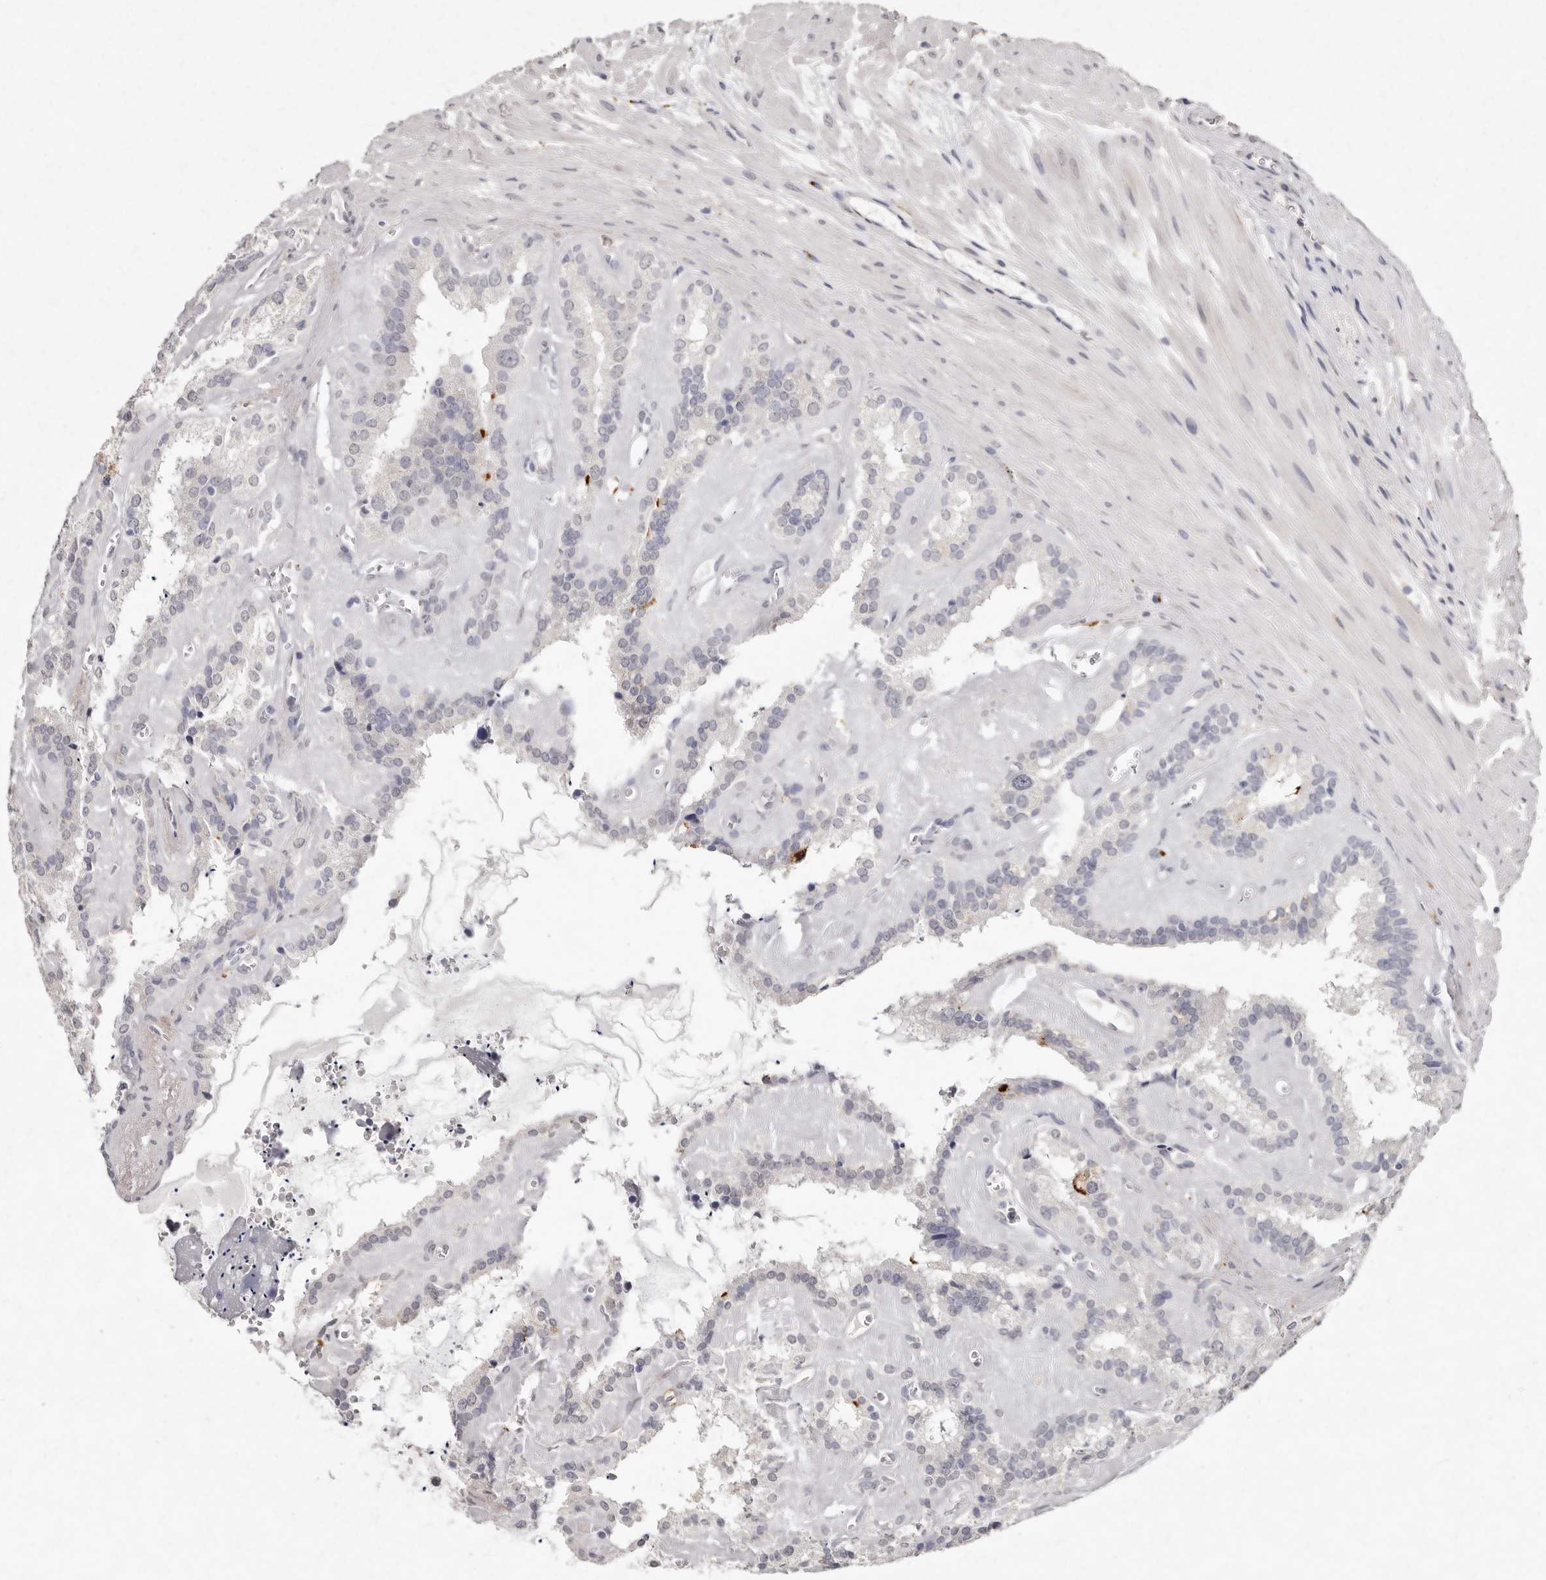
{"staining": {"intensity": "negative", "quantity": "none", "location": "none"}, "tissue": "seminal vesicle", "cell_type": "Glandular cells", "image_type": "normal", "snomed": [{"axis": "morphology", "description": "Normal tissue, NOS"}, {"axis": "topography", "description": "Prostate"}, {"axis": "topography", "description": "Seminal veicle"}], "caption": "Glandular cells are negative for brown protein staining in unremarkable seminal vesicle. (Brightfield microscopy of DAB (3,3'-diaminobenzidine) immunohistochemistry at high magnification).", "gene": "FAM185A", "patient": {"sex": "male", "age": 59}}